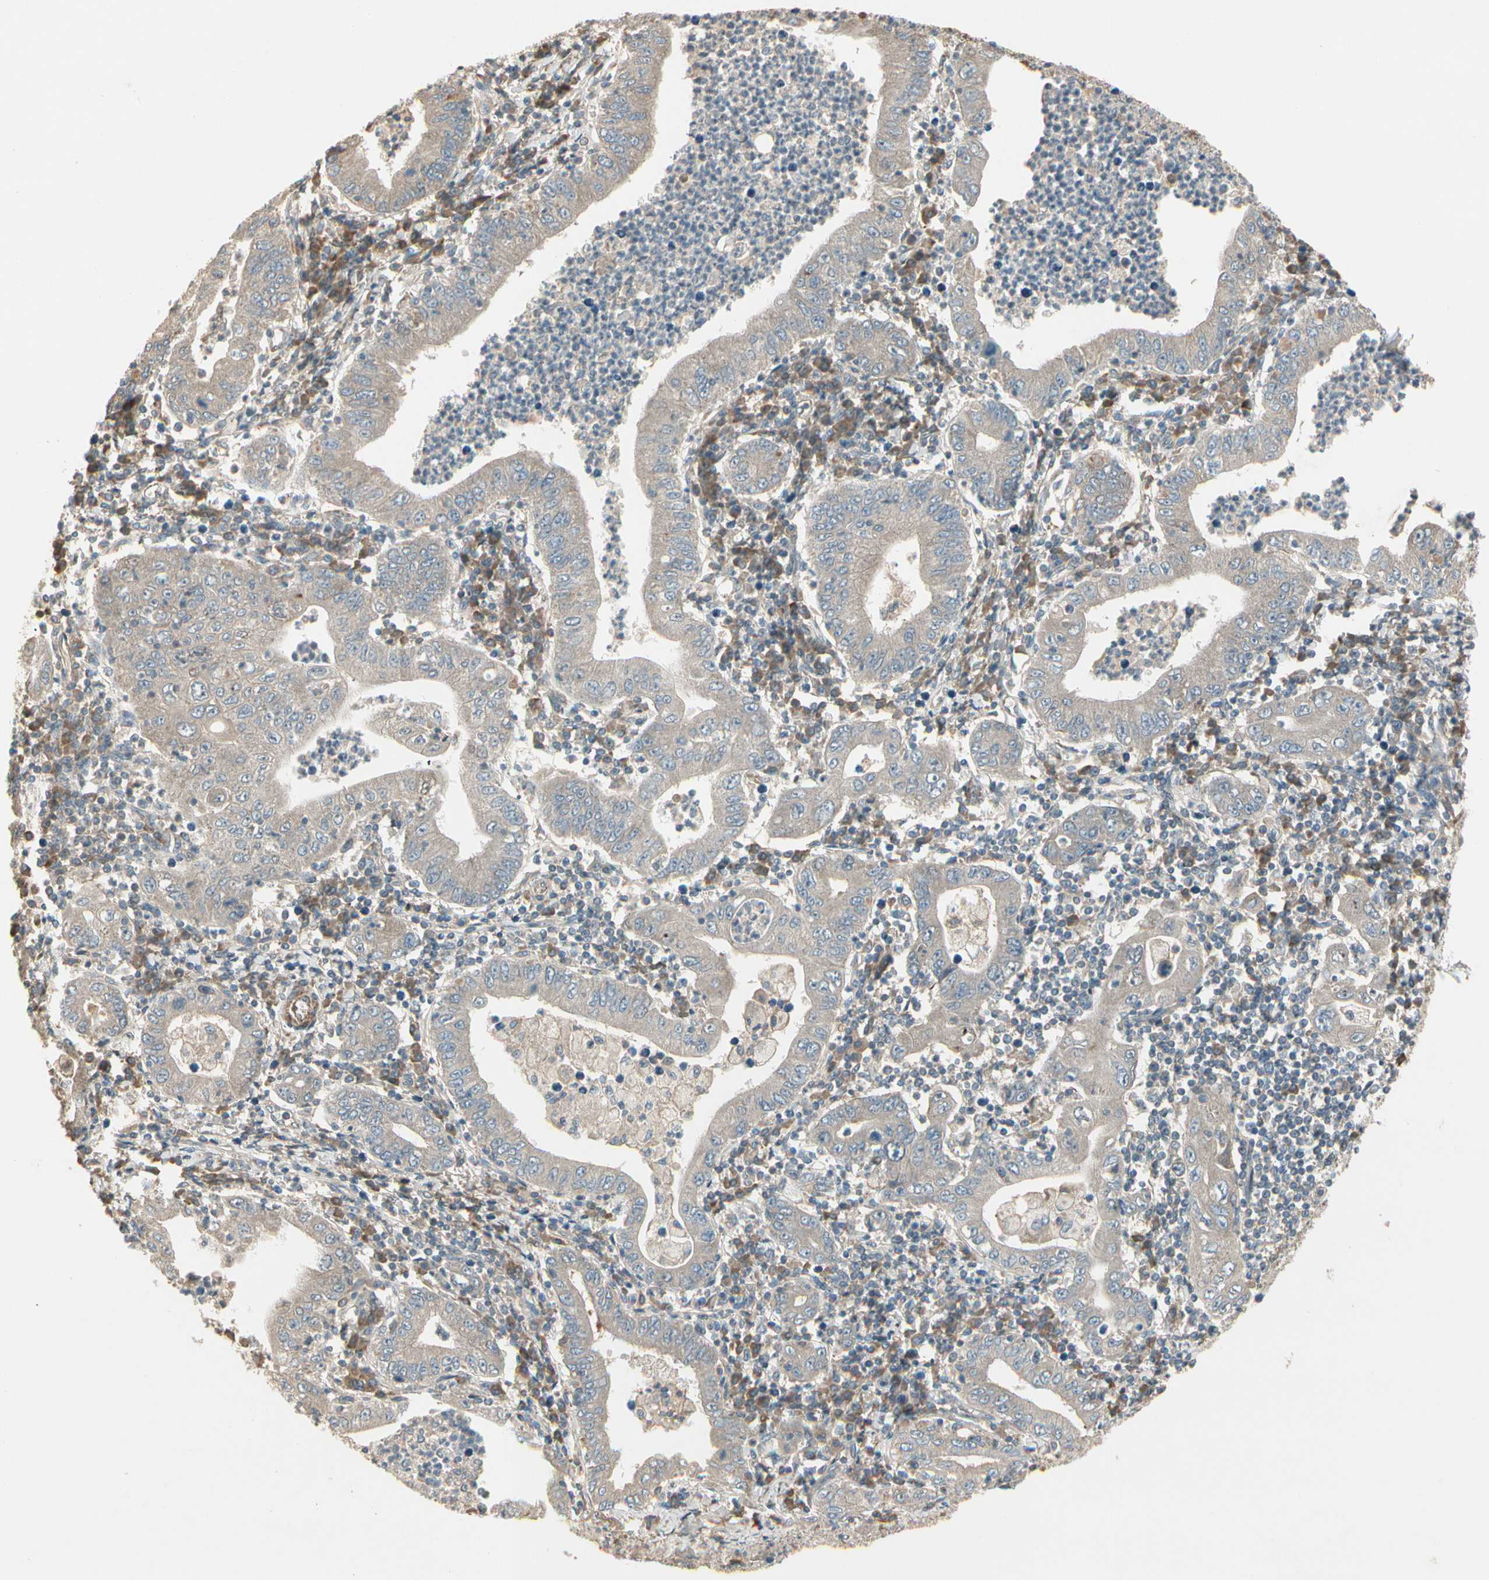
{"staining": {"intensity": "weak", "quantity": ">75%", "location": "cytoplasmic/membranous"}, "tissue": "stomach cancer", "cell_type": "Tumor cells", "image_type": "cancer", "snomed": [{"axis": "morphology", "description": "Normal tissue, NOS"}, {"axis": "morphology", "description": "Adenocarcinoma, NOS"}, {"axis": "topography", "description": "Esophagus"}, {"axis": "topography", "description": "Stomach, upper"}, {"axis": "topography", "description": "Peripheral nerve tissue"}], "caption": "Human adenocarcinoma (stomach) stained with a brown dye reveals weak cytoplasmic/membranous positive staining in about >75% of tumor cells.", "gene": "ACVR1", "patient": {"sex": "male", "age": 62}}